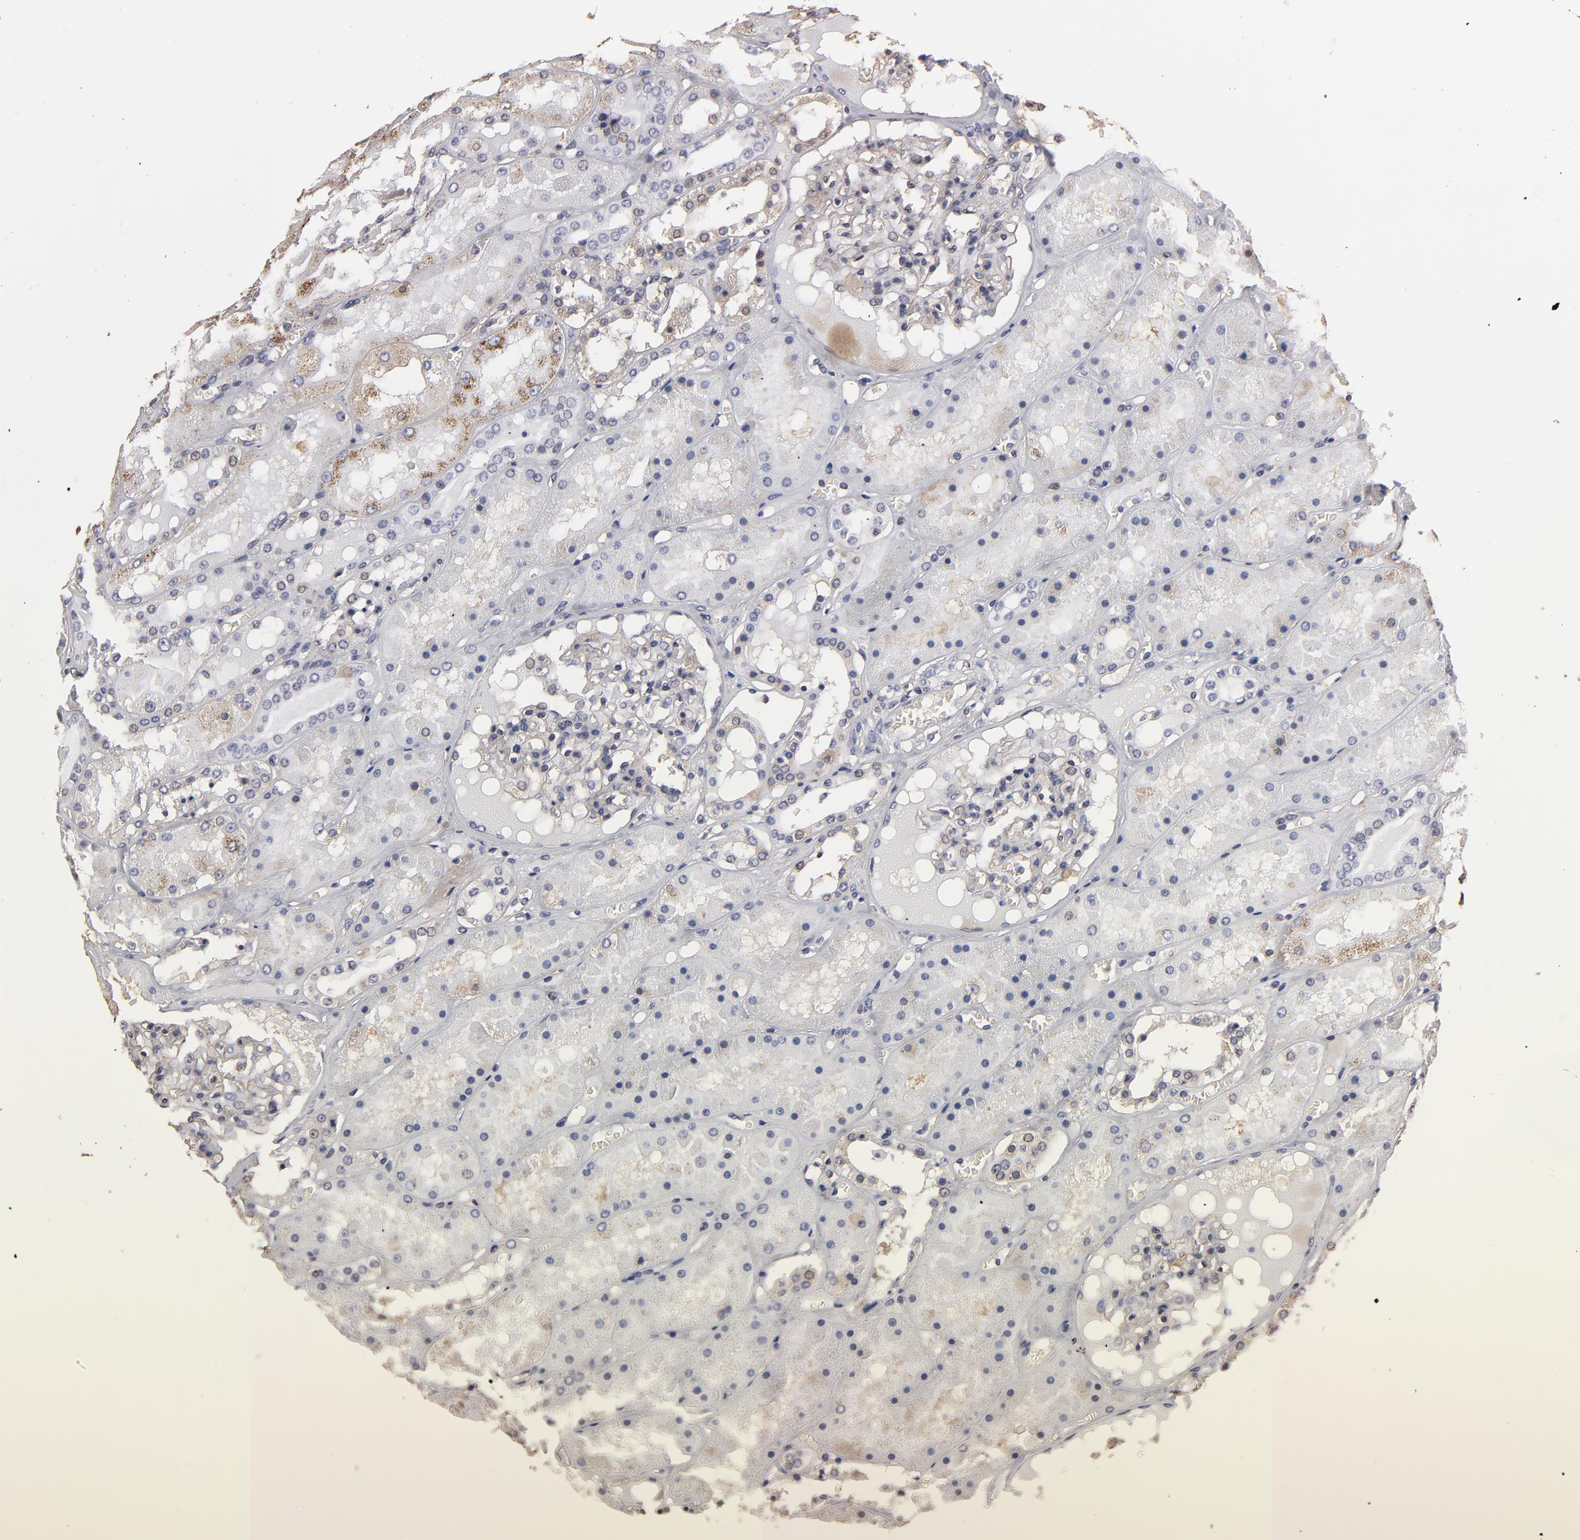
{"staining": {"intensity": "weak", "quantity": "<25%", "location": "cytoplasmic/membranous"}, "tissue": "kidney", "cell_type": "Cells in glomeruli", "image_type": "normal", "snomed": [{"axis": "morphology", "description": "Normal tissue, NOS"}, {"axis": "topography", "description": "Kidney"}], "caption": "Immunohistochemical staining of benign kidney displays no significant staining in cells in glomeruli.", "gene": "RO60", "patient": {"sex": "male", "age": 36}}